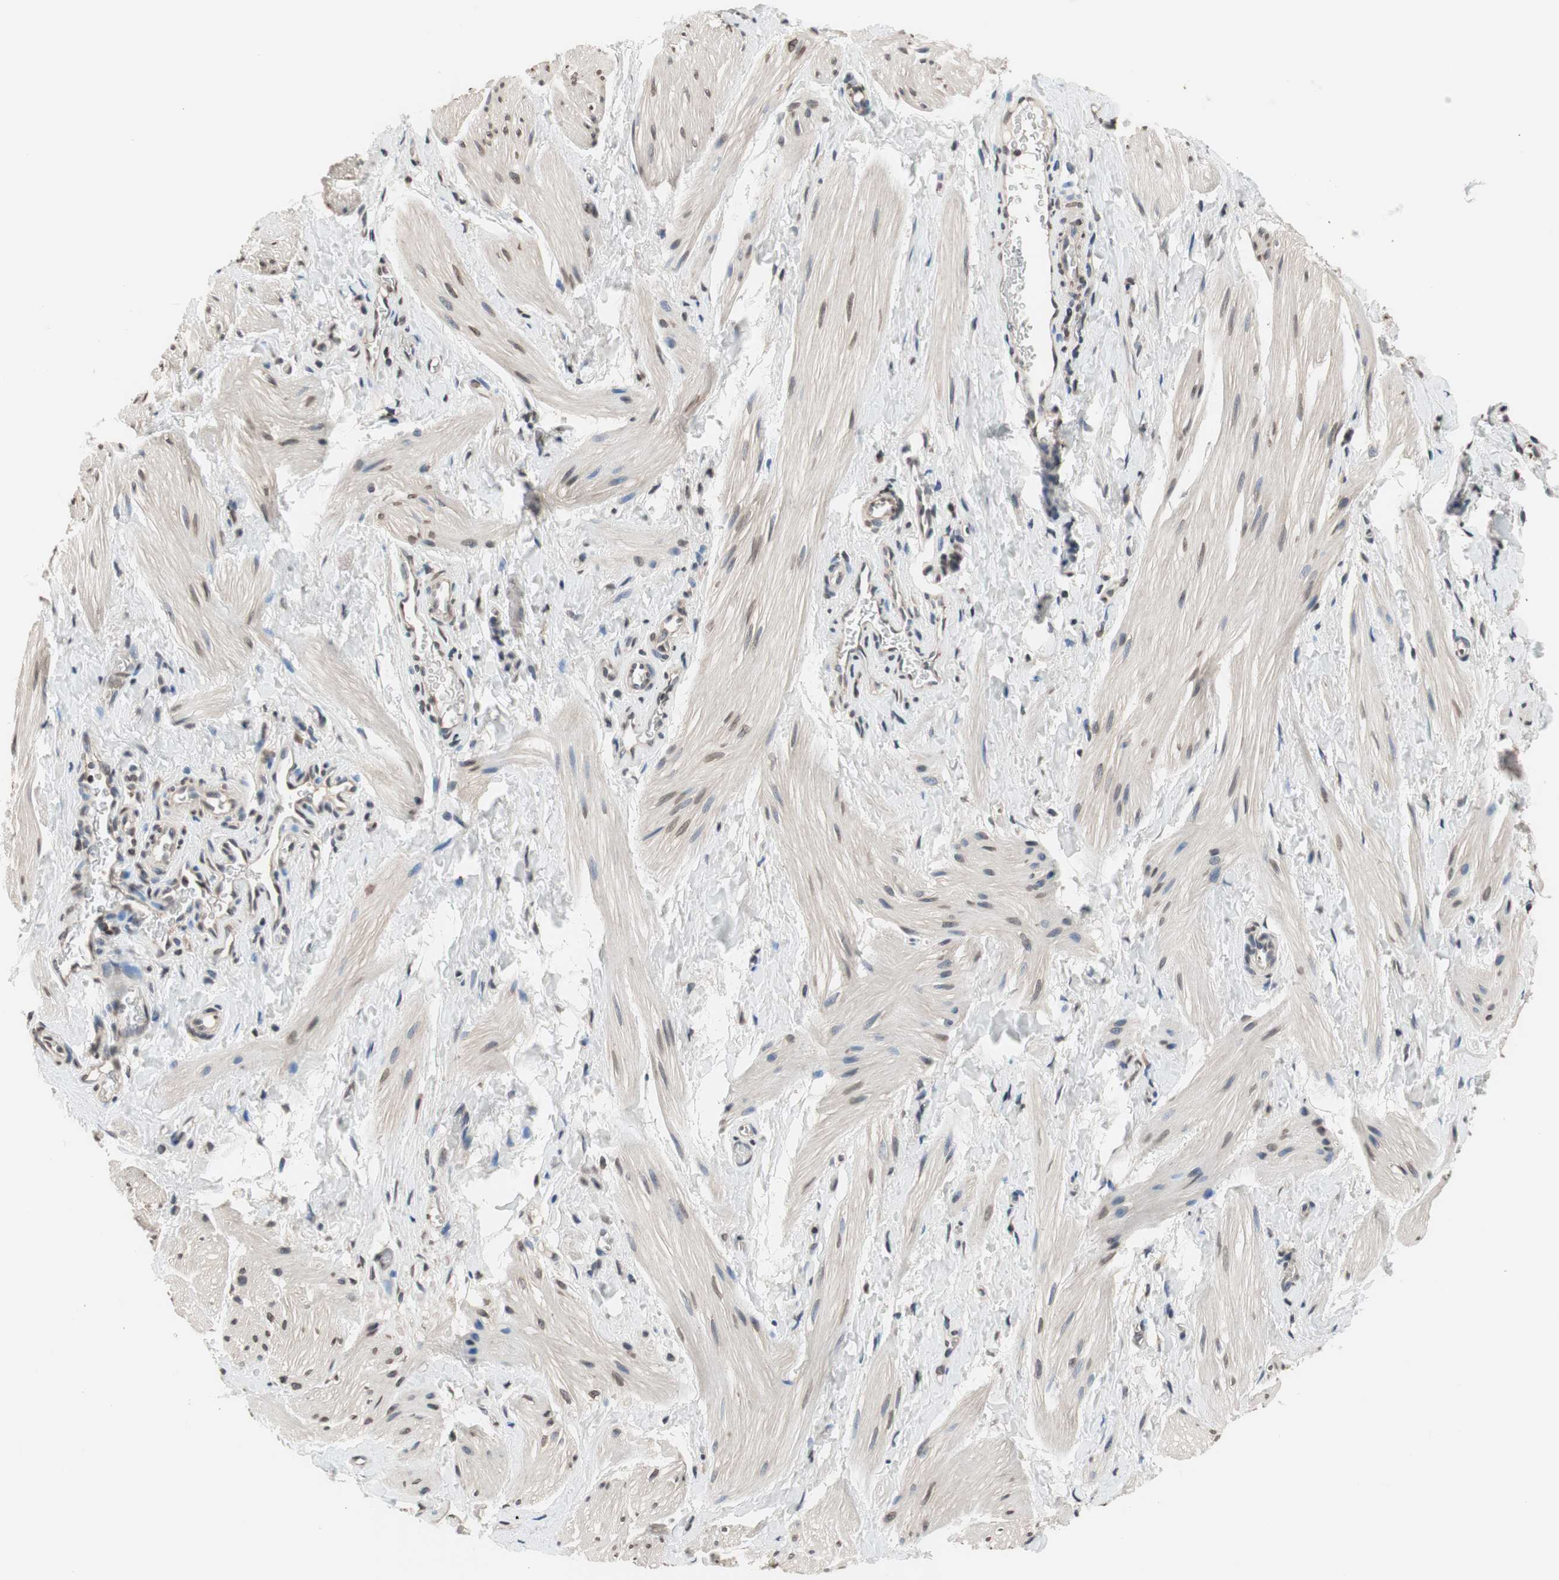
{"staining": {"intensity": "weak", "quantity": ">75%", "location": "cytoplasmic/membranous,nuclear"}, "tissue": "smooth muscle", "cell_type": "Smooth muscle cells", "image_type": "normal", "snomed": [{"axis": "morphology", "description": "Normal tissue, NOS"}, {"axis": "topography", "description": "Smooth muscle"}], "caption": "A histopathology image of human smooth muscle stained for a protein displays weak cytoplasmic/membranous,nuclear brown staining in smooth muscle cells. Immunohistochemistry stains the protein of interest in brown and the nuclei are stained blue.", "gene": "GCLC", "patient": {"sex": "male", "age": 16}}